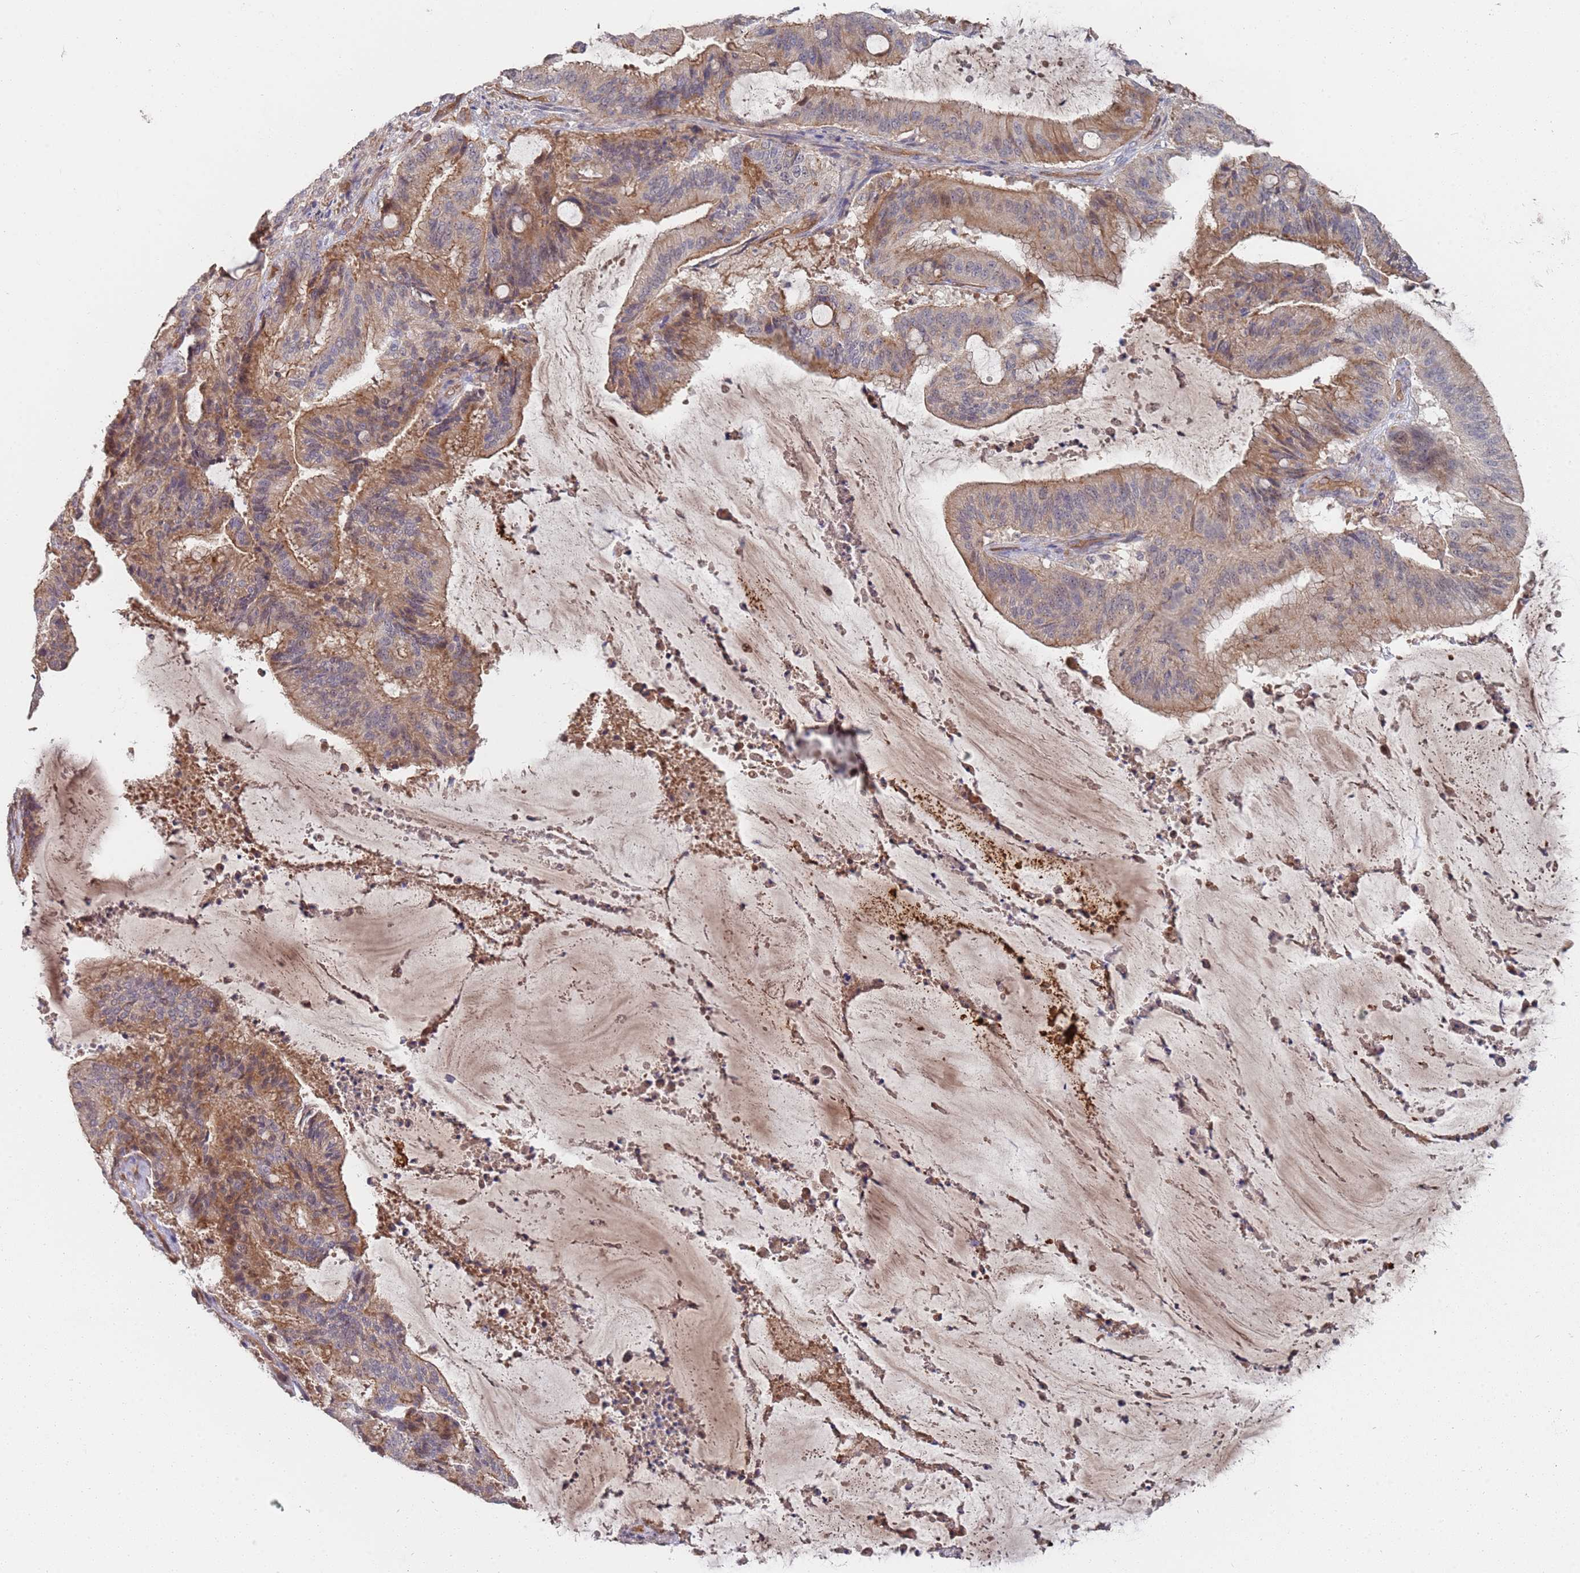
{"staining": {"intensity": "moderate", "quantity": "25%-75%", "location": "cytoplasmic/membranous"}, "tissue": "liver cancer", "cell_type": "Tumor cells", "image_type": "cancer", "snomed": [{"axis": "morphology", "description": "Normal tissue, NOS"}, {"axis": "morphology", "description": "Cholangiocarcinoma"}, {"axis": "topography", "description": "Liver"}, {"axis": "topography", "description": "Peripheral nerve tissue"}], "caption": "Moderate cytoplasmic/membranous expression for a protein is present in about 25%-75% of tumor cells of liver cancer (cholangiocarcinoma) using immunohistochemistry.", "gene": "ABCB6", "patient": {"sex": "female", "age": 73}}